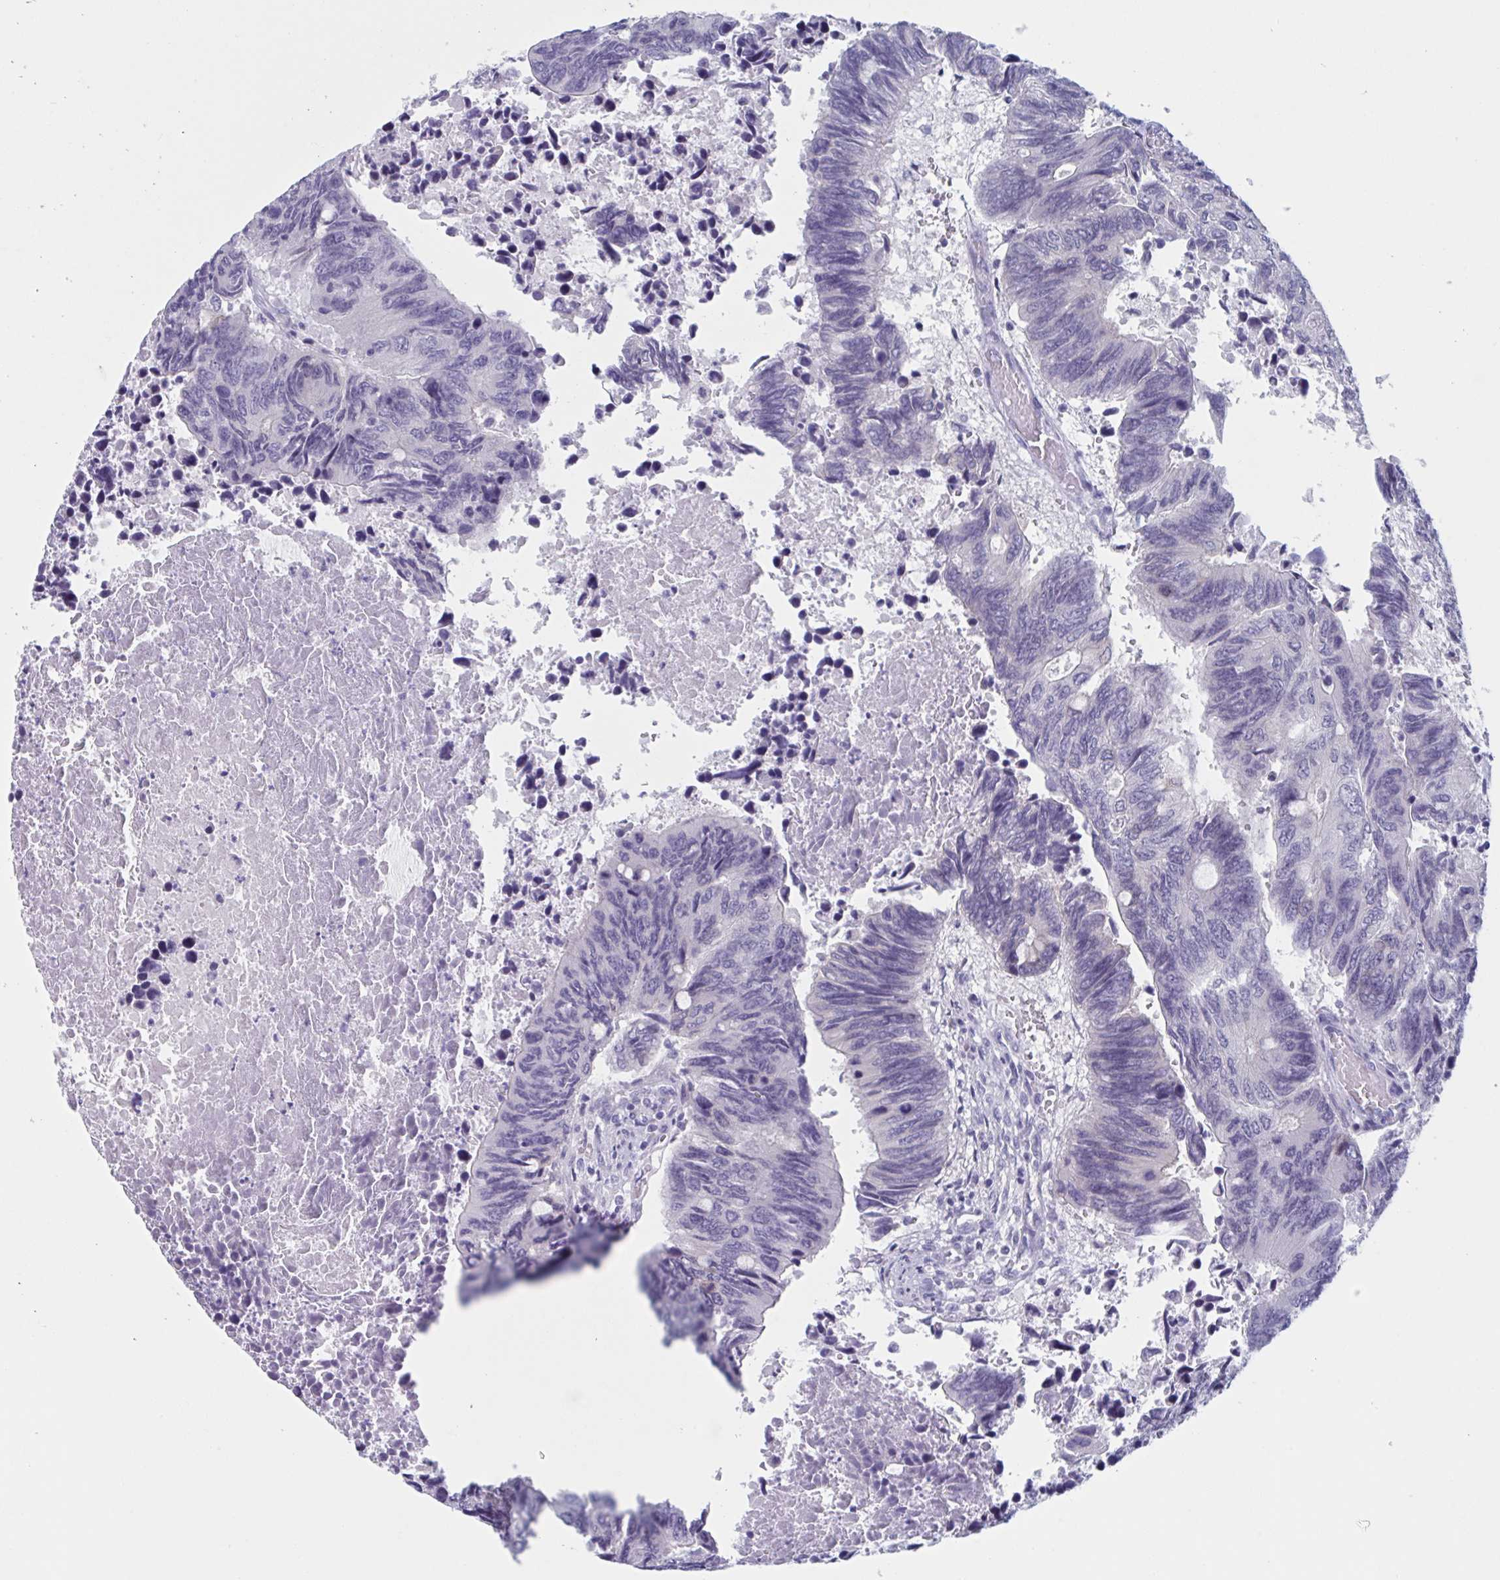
{"staining": {"intensity": "negative", "quantity": "none", "location": "none"}, "tissue": "colorectal cancer", "cell_type": "Tumor cells", "image_type": "cancer", "snomed": [{"axis": "morphology", "description": "Adenocarcinoma, NOS"}, {"axis": "topography", "description": "Colon"}], "caption": "This is an immunohistochemistry photomicrograph of human colorectal cancer (adenocarcinoma). There is no expression in tumor cells.", "gene": "HSD11B2", "patient": {"sex": "male", "age": 87}}